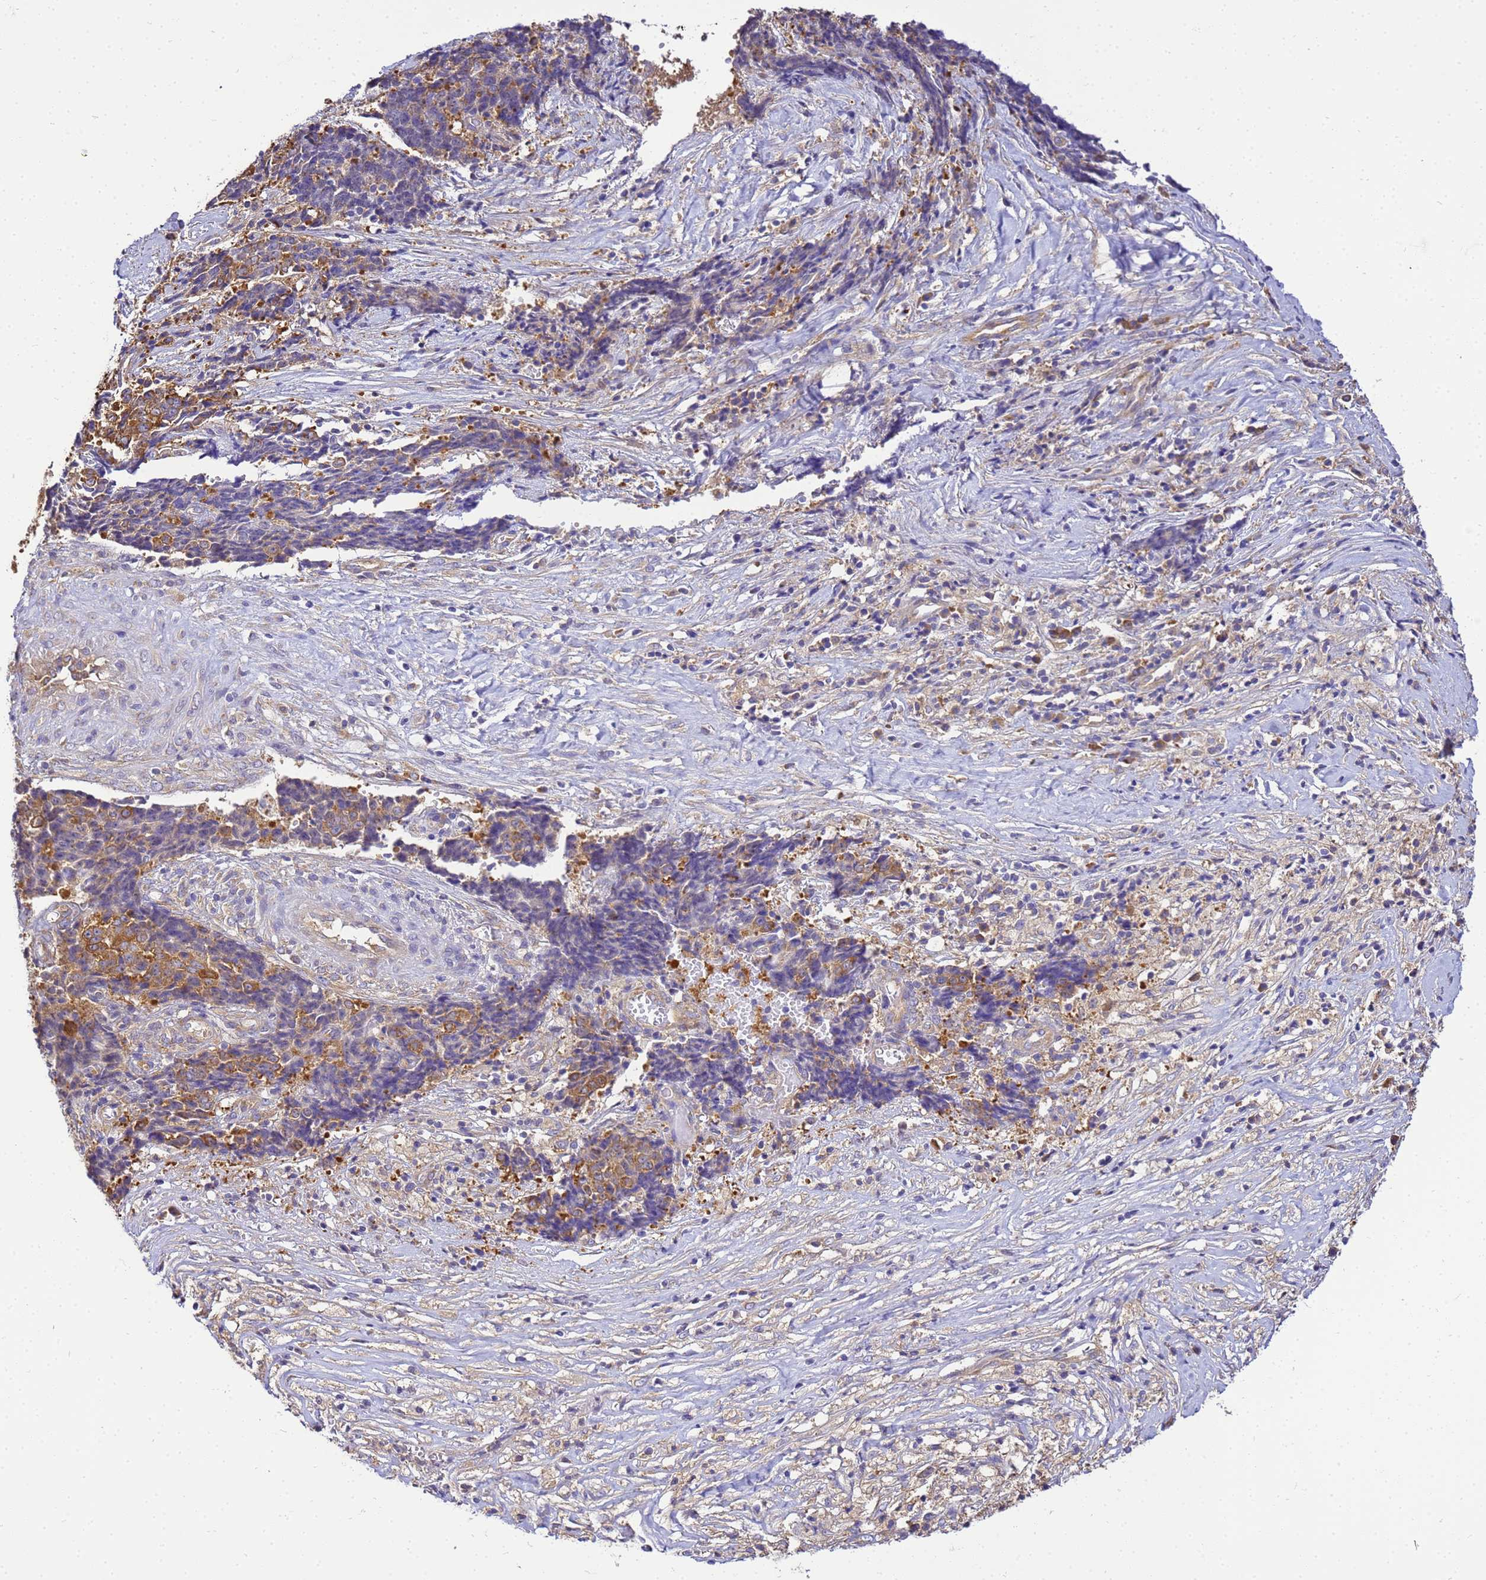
{"staining": {"intensity": "moderate", "quantity": "25%-75%", "location": "cytoplasmic/membranous"}, "tissue": "ovarian cancer", "cell_type": "Tumor cells", "image_type": "cancer", "snomed": [{"axis": "morphology", "description": "Carcinoma, endometroid"}, {"axis": "topography", "description": "Ovary"}], "caption": "Tumor cells display moderate cytoplasmic/membranous expression in approximately 25%-75% of cells in ovarian cancer (endometroid carcinoma).", "gene": "NARS1", "patient": {"sex": "female", "age": 42}}